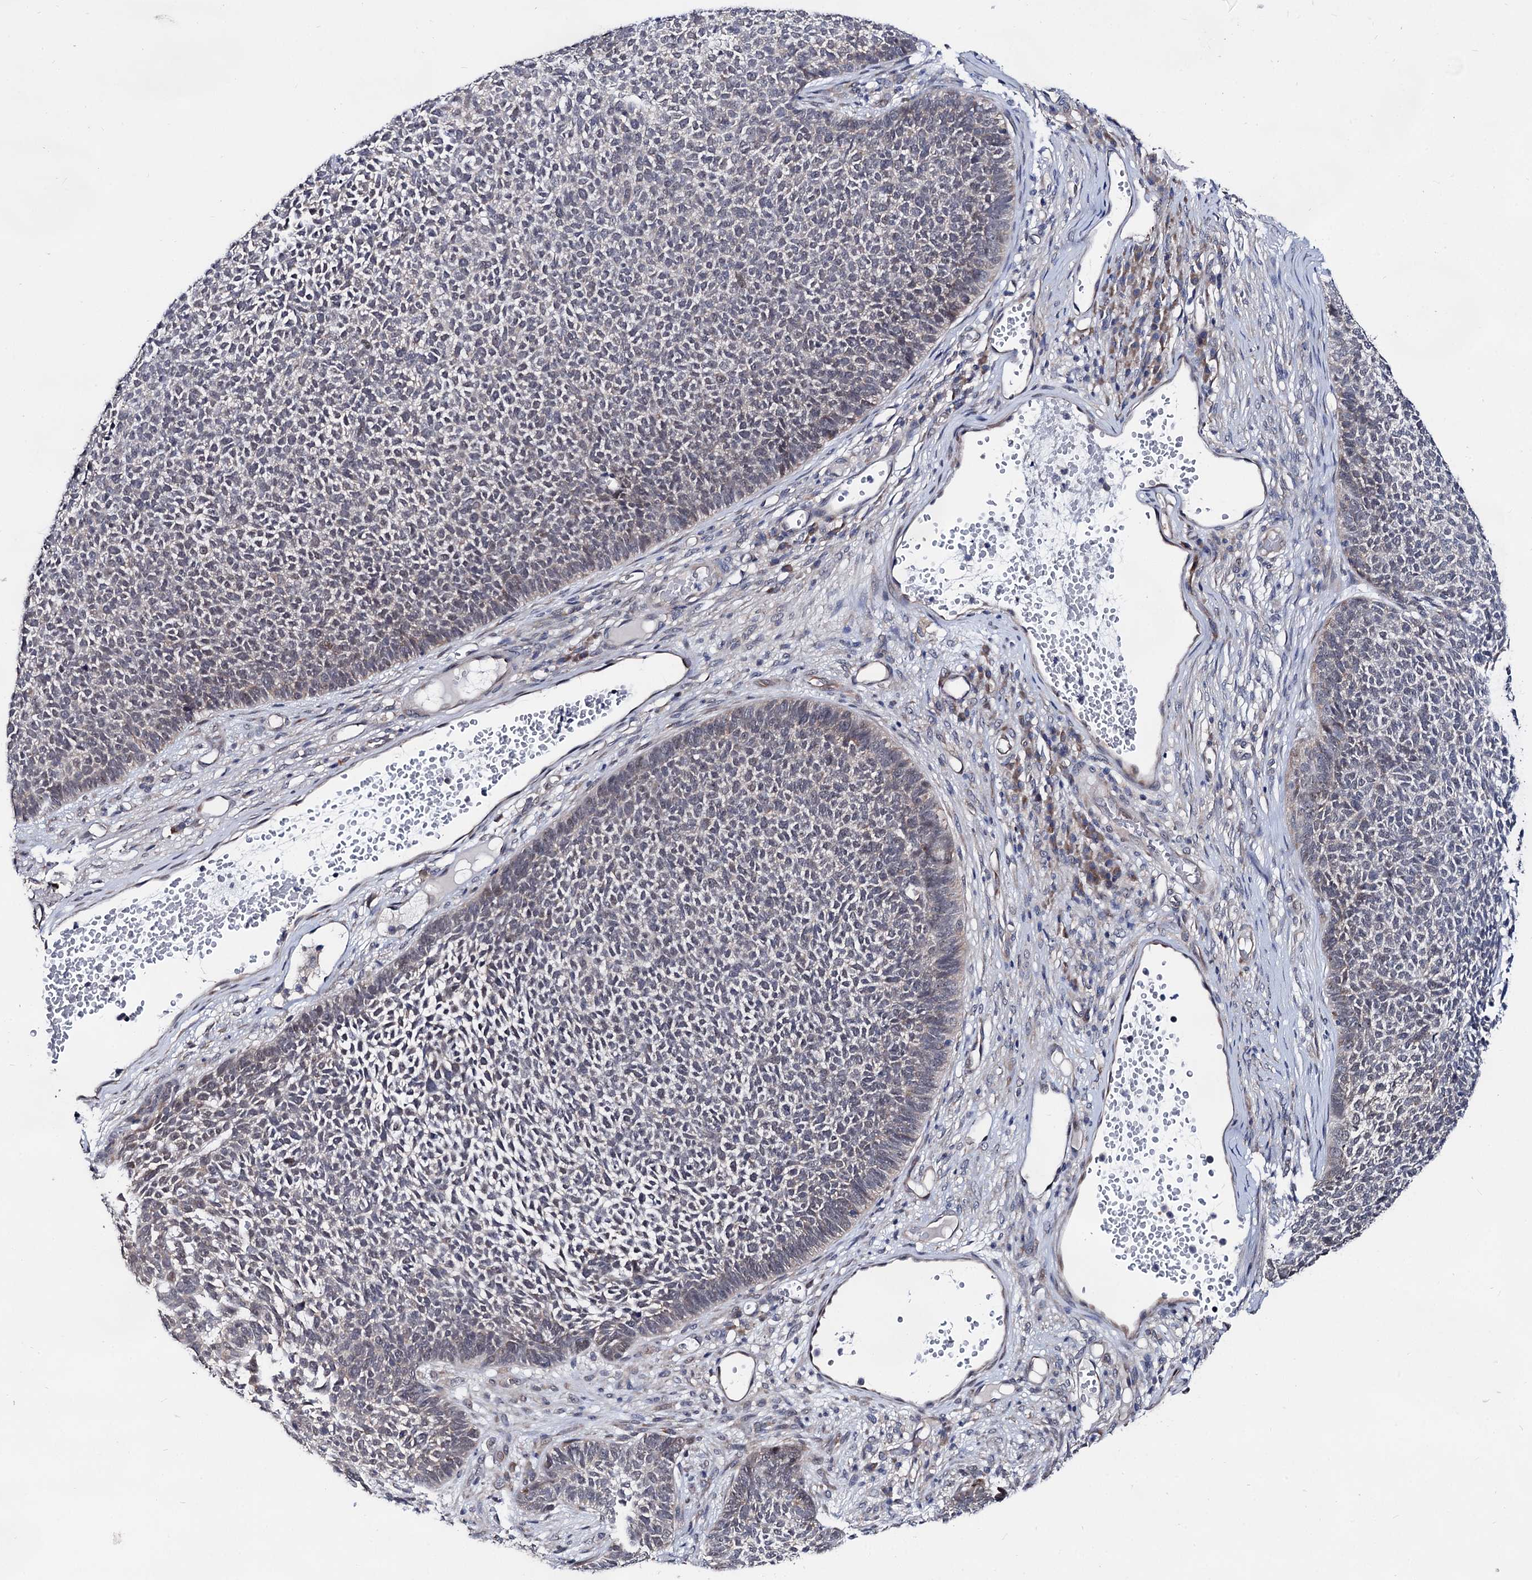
{"staining": {"intensity": "weak", "quantity": "<25%", "location": "nuclear"}, "tissue": "skin cancer", "cell_type": "Tumor cells", "image_type": "cancer", "snomed": [{"axis": "morphology", "description": "Basal cell carcinoma"}, {"axis": "topography", "description": "Skin"}], "caption": "High magnification brightfield microscopy of skin cancer stained with DAB (3,3'-diaminobenzidine) (brown) and counterstained with hematoxylin (blue): tumor cells show no significant staining.", "gene": "CAPRIN2", "patient": {"sex": "female", "age": 84}}